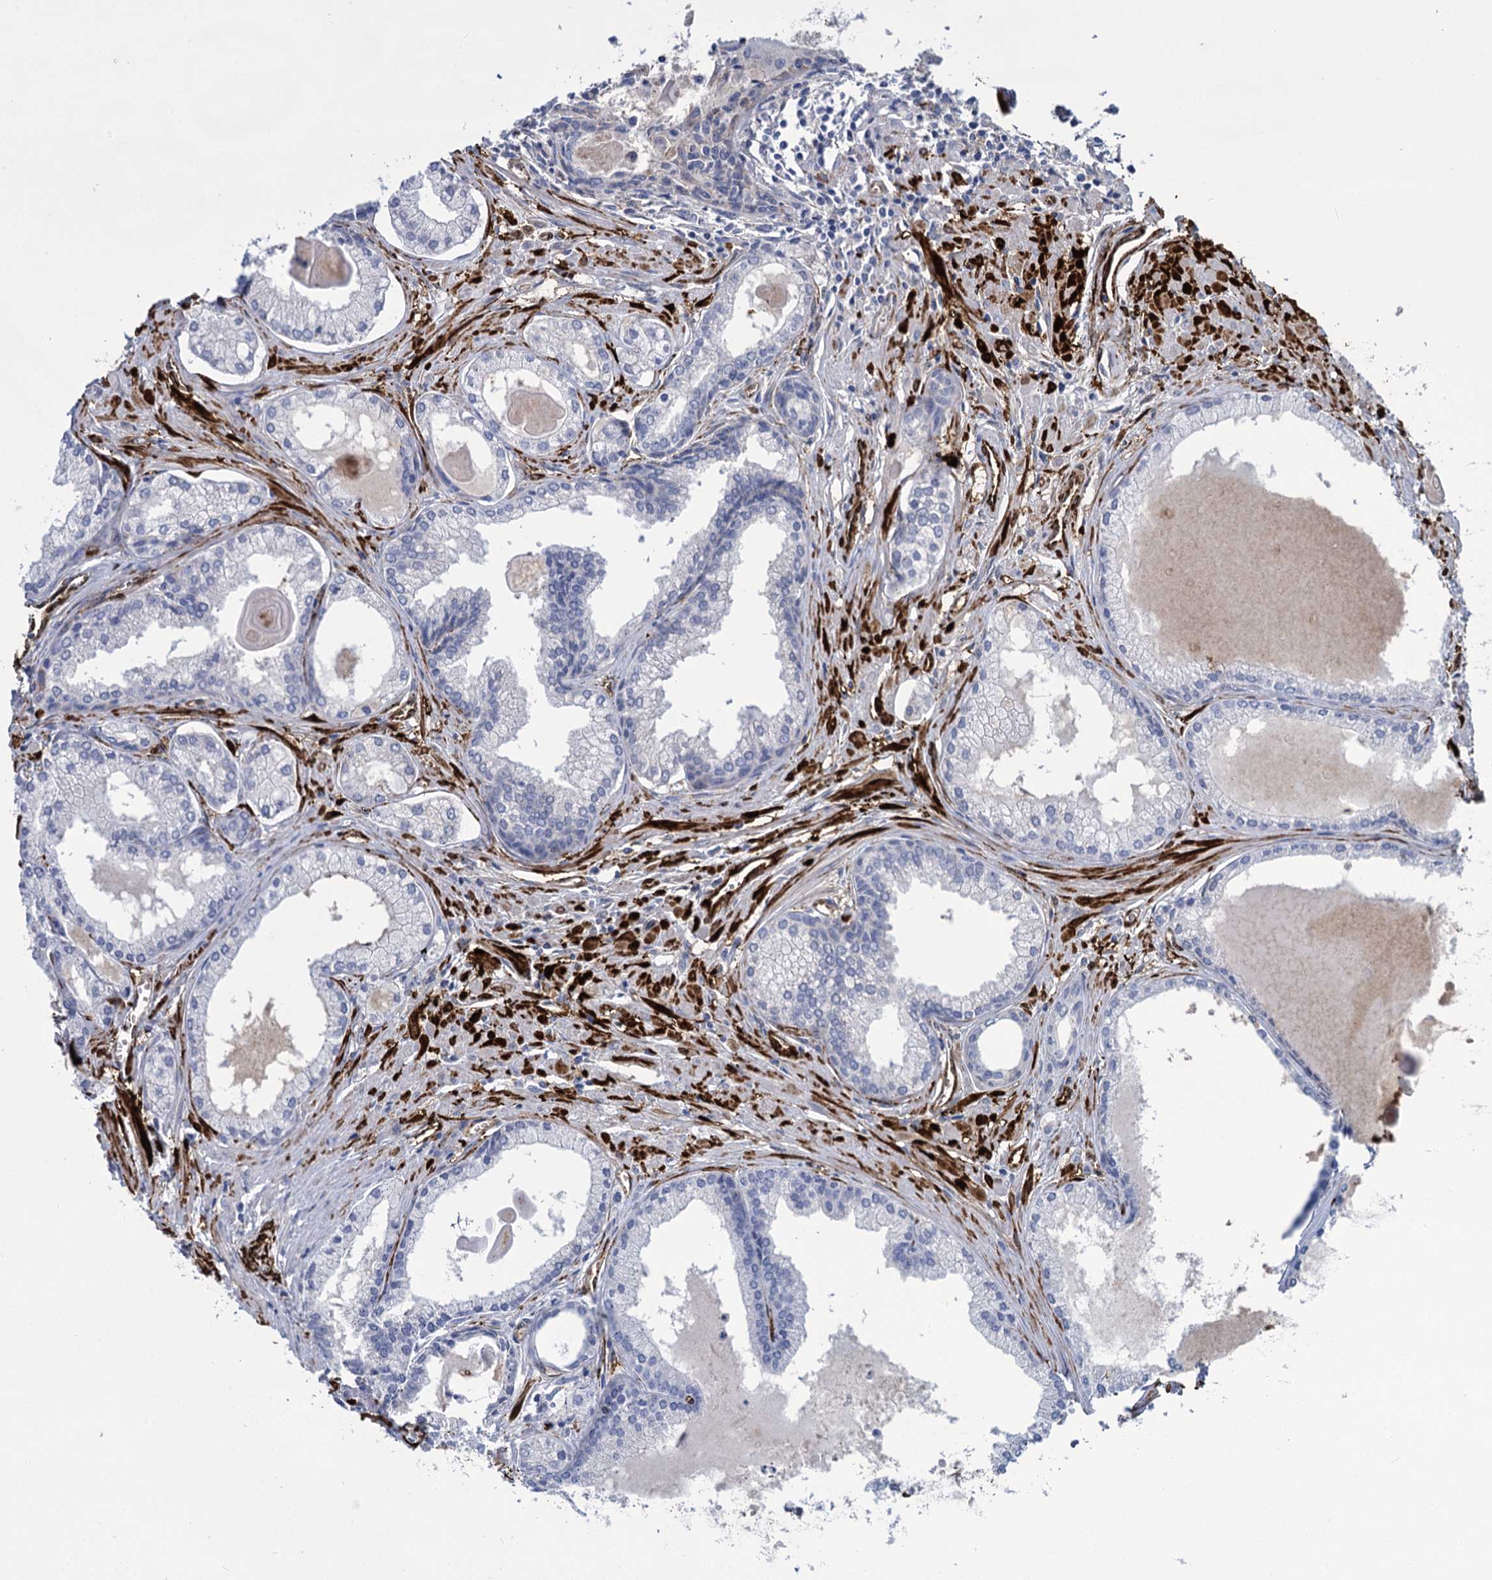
{"staining": {"intensity": "negative", "quantity": "none", "location": "none"}, "tissue": "prostate cancer", "cell_type": "Tumor cells", "image_type": "cancer", "snomed": [{"axis": "morphology", "description": "Adenocarcinoma, High grade"}, {"axis": "topography", "description": "Prostate"}], "caption": "Immunohistochemical staining of human prostate cancer shows no significant expression in tumor cells. Nuclei are stained in blue.", "gene": "SNCG", "patient": {"sex": "male", "age": 68}}